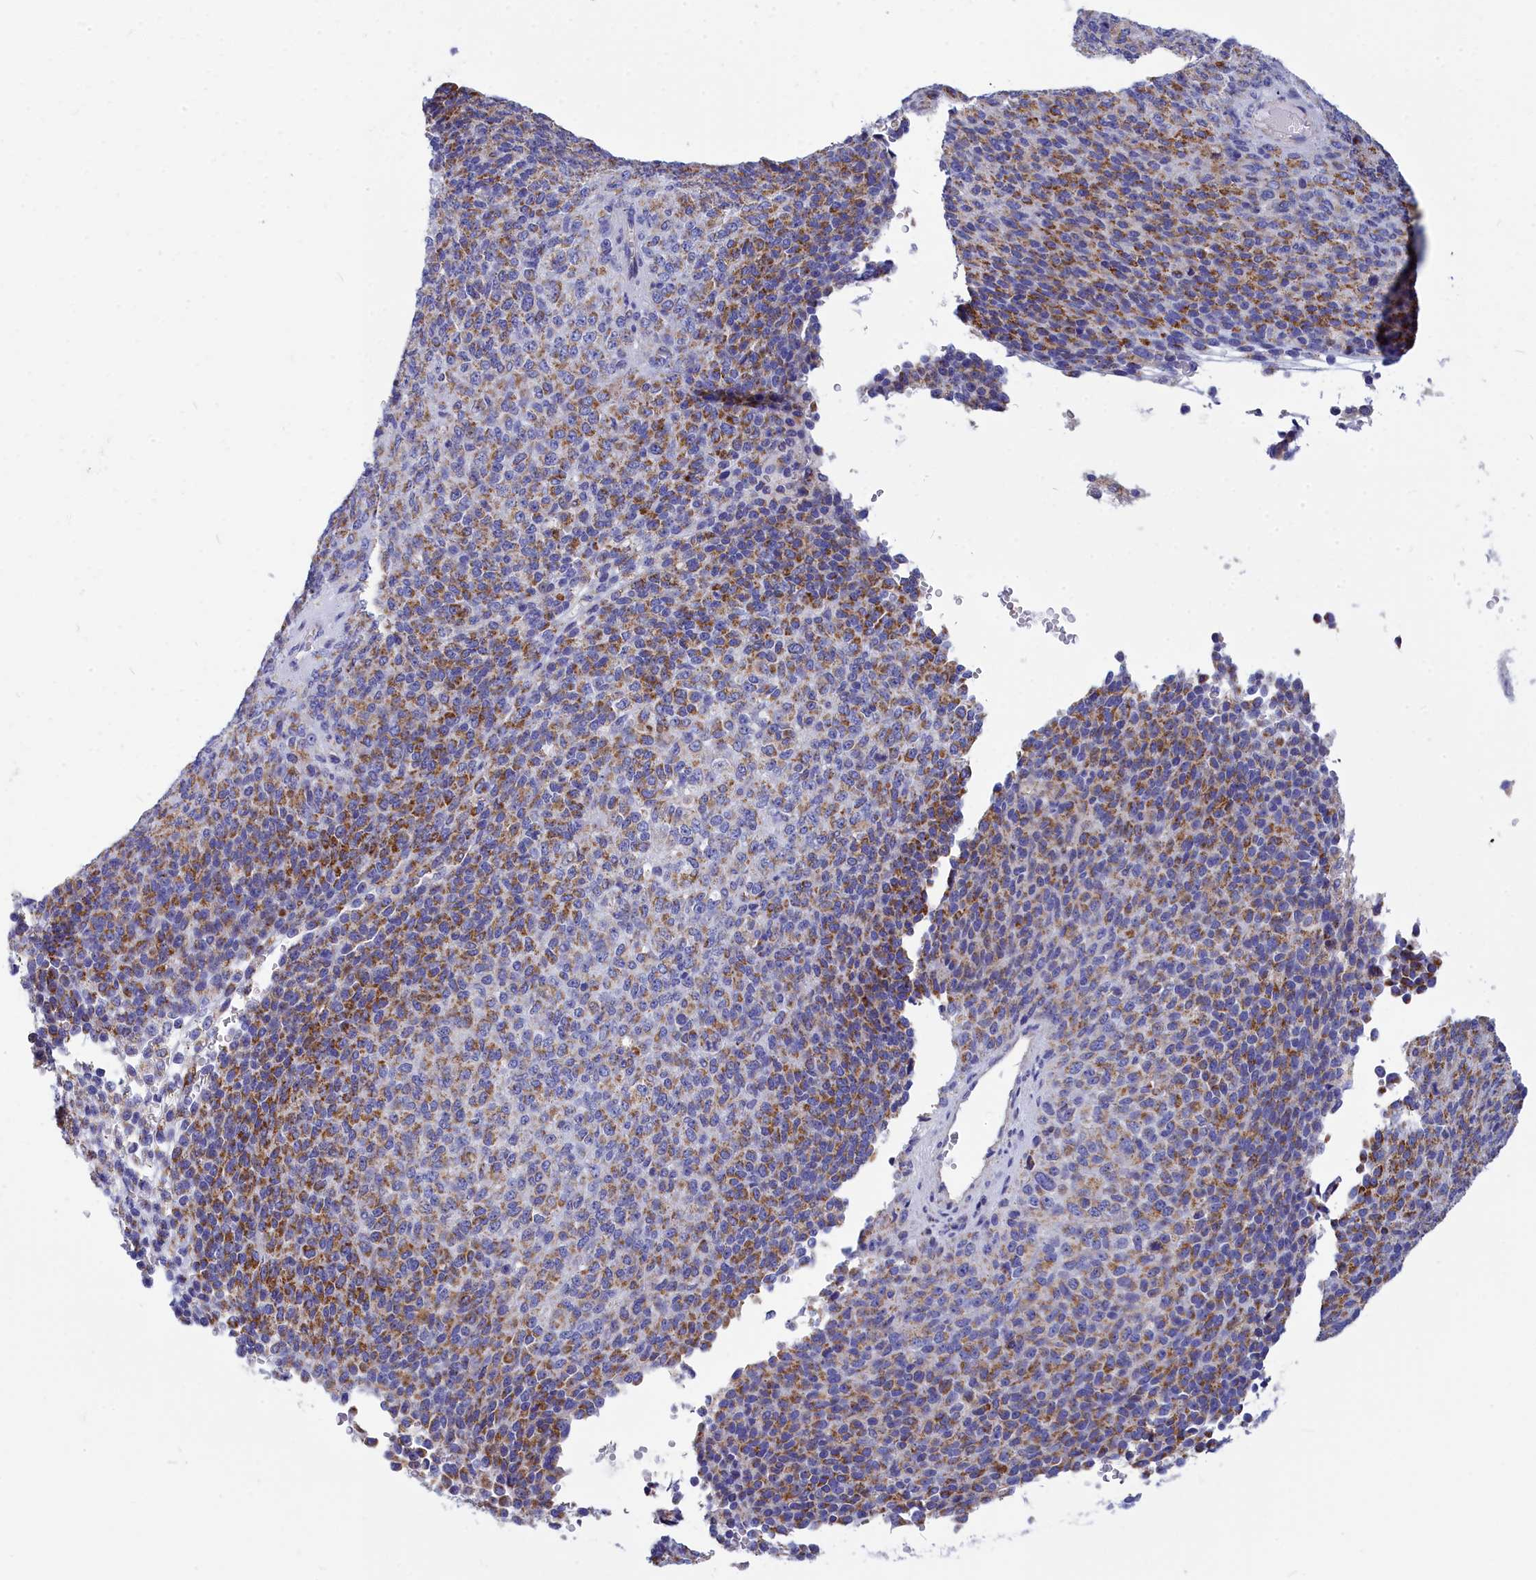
{"staining": {"intensity": "moderate", "quantity": ">75%", "location": "cytoplasmic/membranous"}, "tissue": "melanoma", "cell_type": "Tumor cells", "image_type": "cancer", "snomed": [{"axis": "morphology", "description": "Malignant melanoma, Metastatic site"}, {"axis": "topography", "description": "Brain"}], "caption": "Immunohistochemical staining of melanoma reveals moderate cytoplasmic/membranous protein staining in about >75% of tumor cells. The protein of interest is stained brown, and the nuclei are stained in blue (DAB (3,3'-diaminobenzidine) IHC with brightfield microscopy, high magnification).", "gene": "CCRL2", "patient": {"sex": "female", "age": 56}}